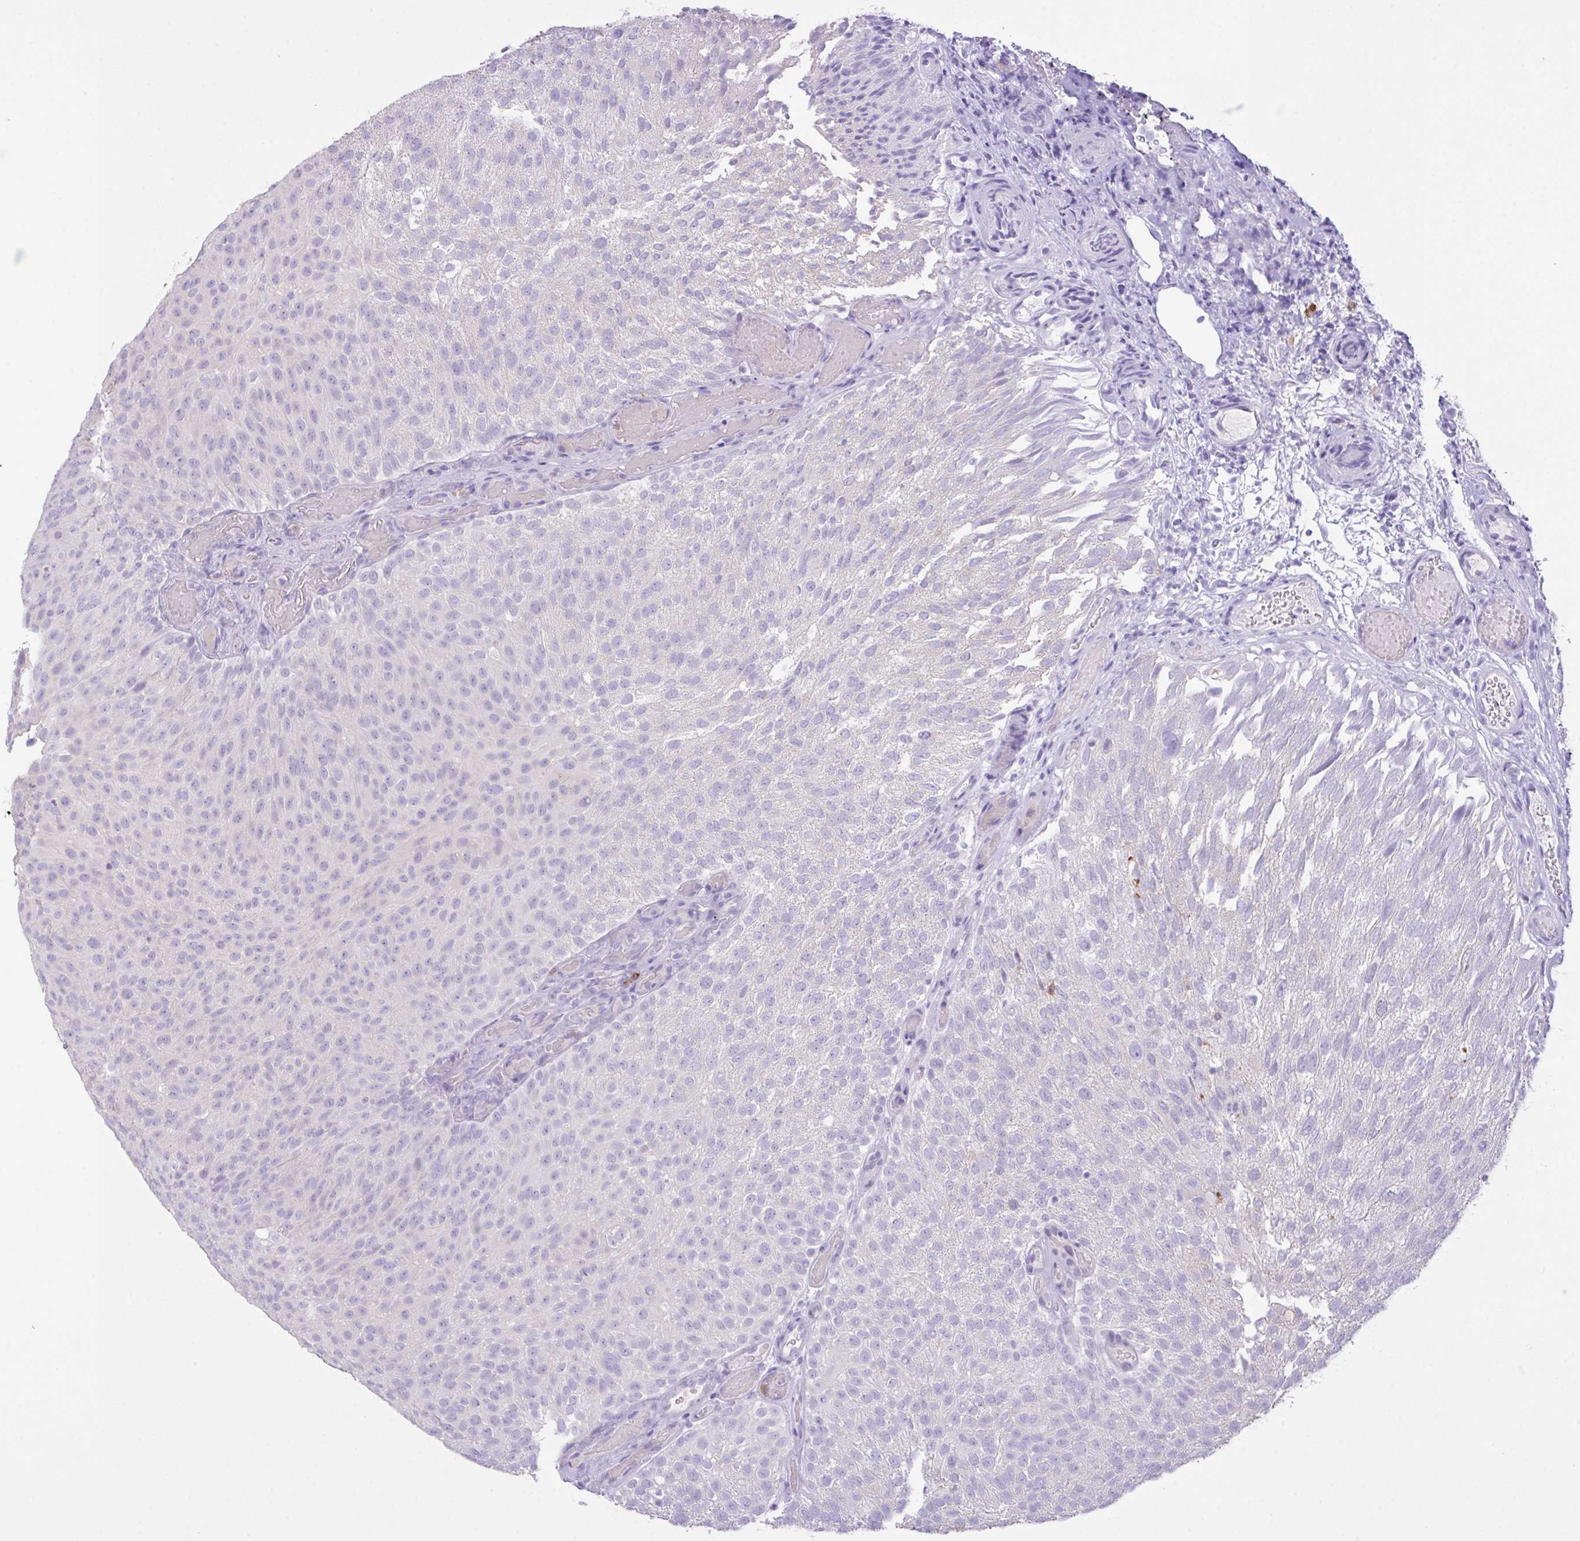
{"staining": {"intensity": "negative", "quantity": "none", "location": "none"}, "tissue": "urothelial cancer", "cell_type": "Tumor cells", "image_type": "cancer", "snomed": [{"axis": "morphology", "description": "Urothelial carcinoma, Low grade"}, {"axis": "topography", "description": "Urinary bladder"}], "caption": "Histopathology image shows no protein staining in tumor cells of urothelial cancer tissue.", "gene": "CST11", "patient": {"sex": "male", "age": 78}}